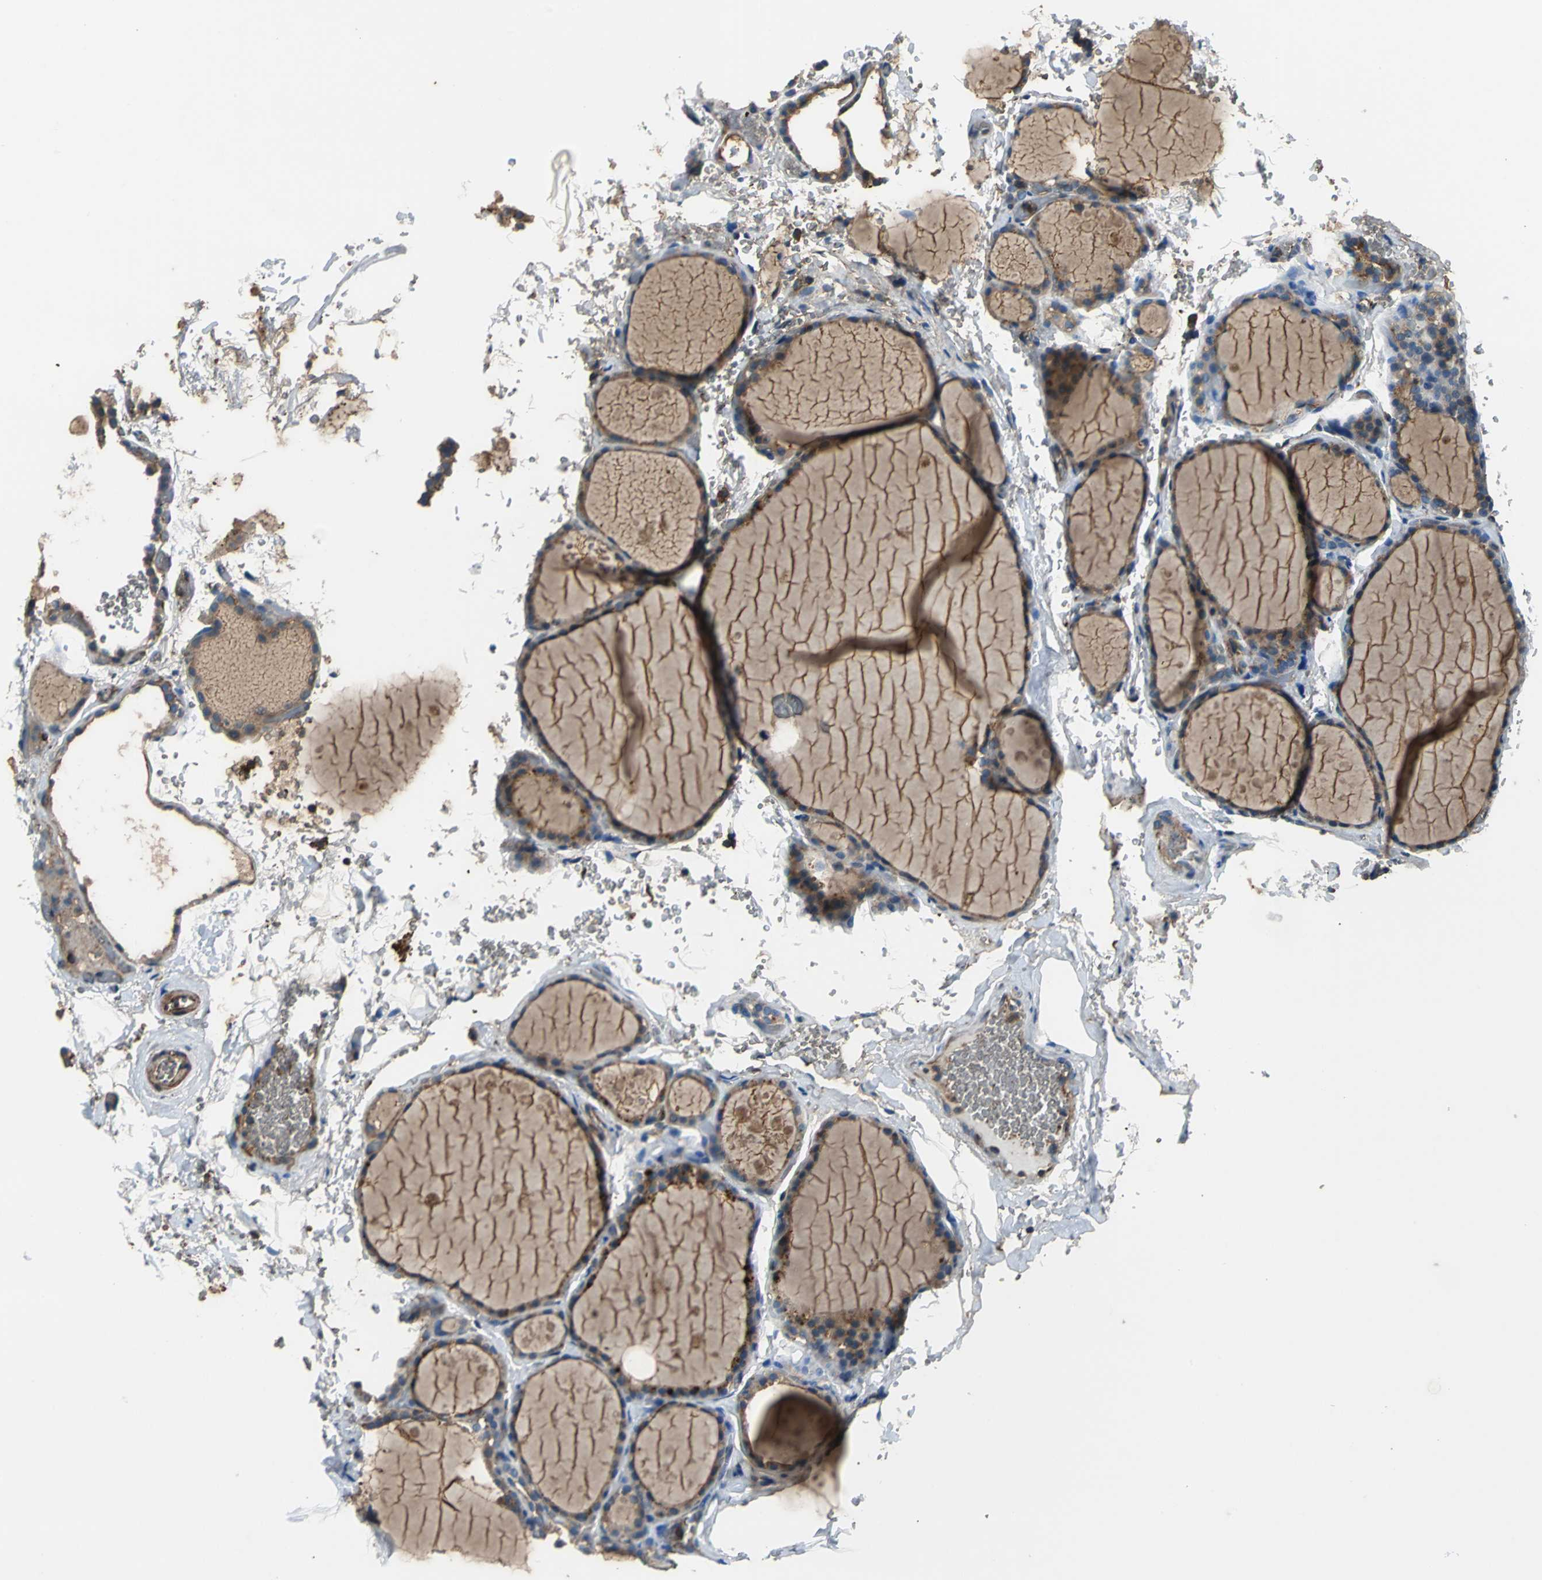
{"staining": {"intensity": "moderate", "quantity": ">75%", "location": "cytoplasmic/membranous"}, "tissue": "thyroid gland", "cell_type": "Glandular cells", "image_type": "normal", "snomed": [{"axis": "morphology", "description": "Normal tissue, NOS"}, {"axis": "topography", "description": "Thyroid gland"}], "caption": "Brown immunohistochemical staining in normal thyroid gland shows moderate cytoplasmic/membranous expression in about >75% of glandular cells.", "gene": "PARVA", "patient": {"sex": "male", "age": 61}}